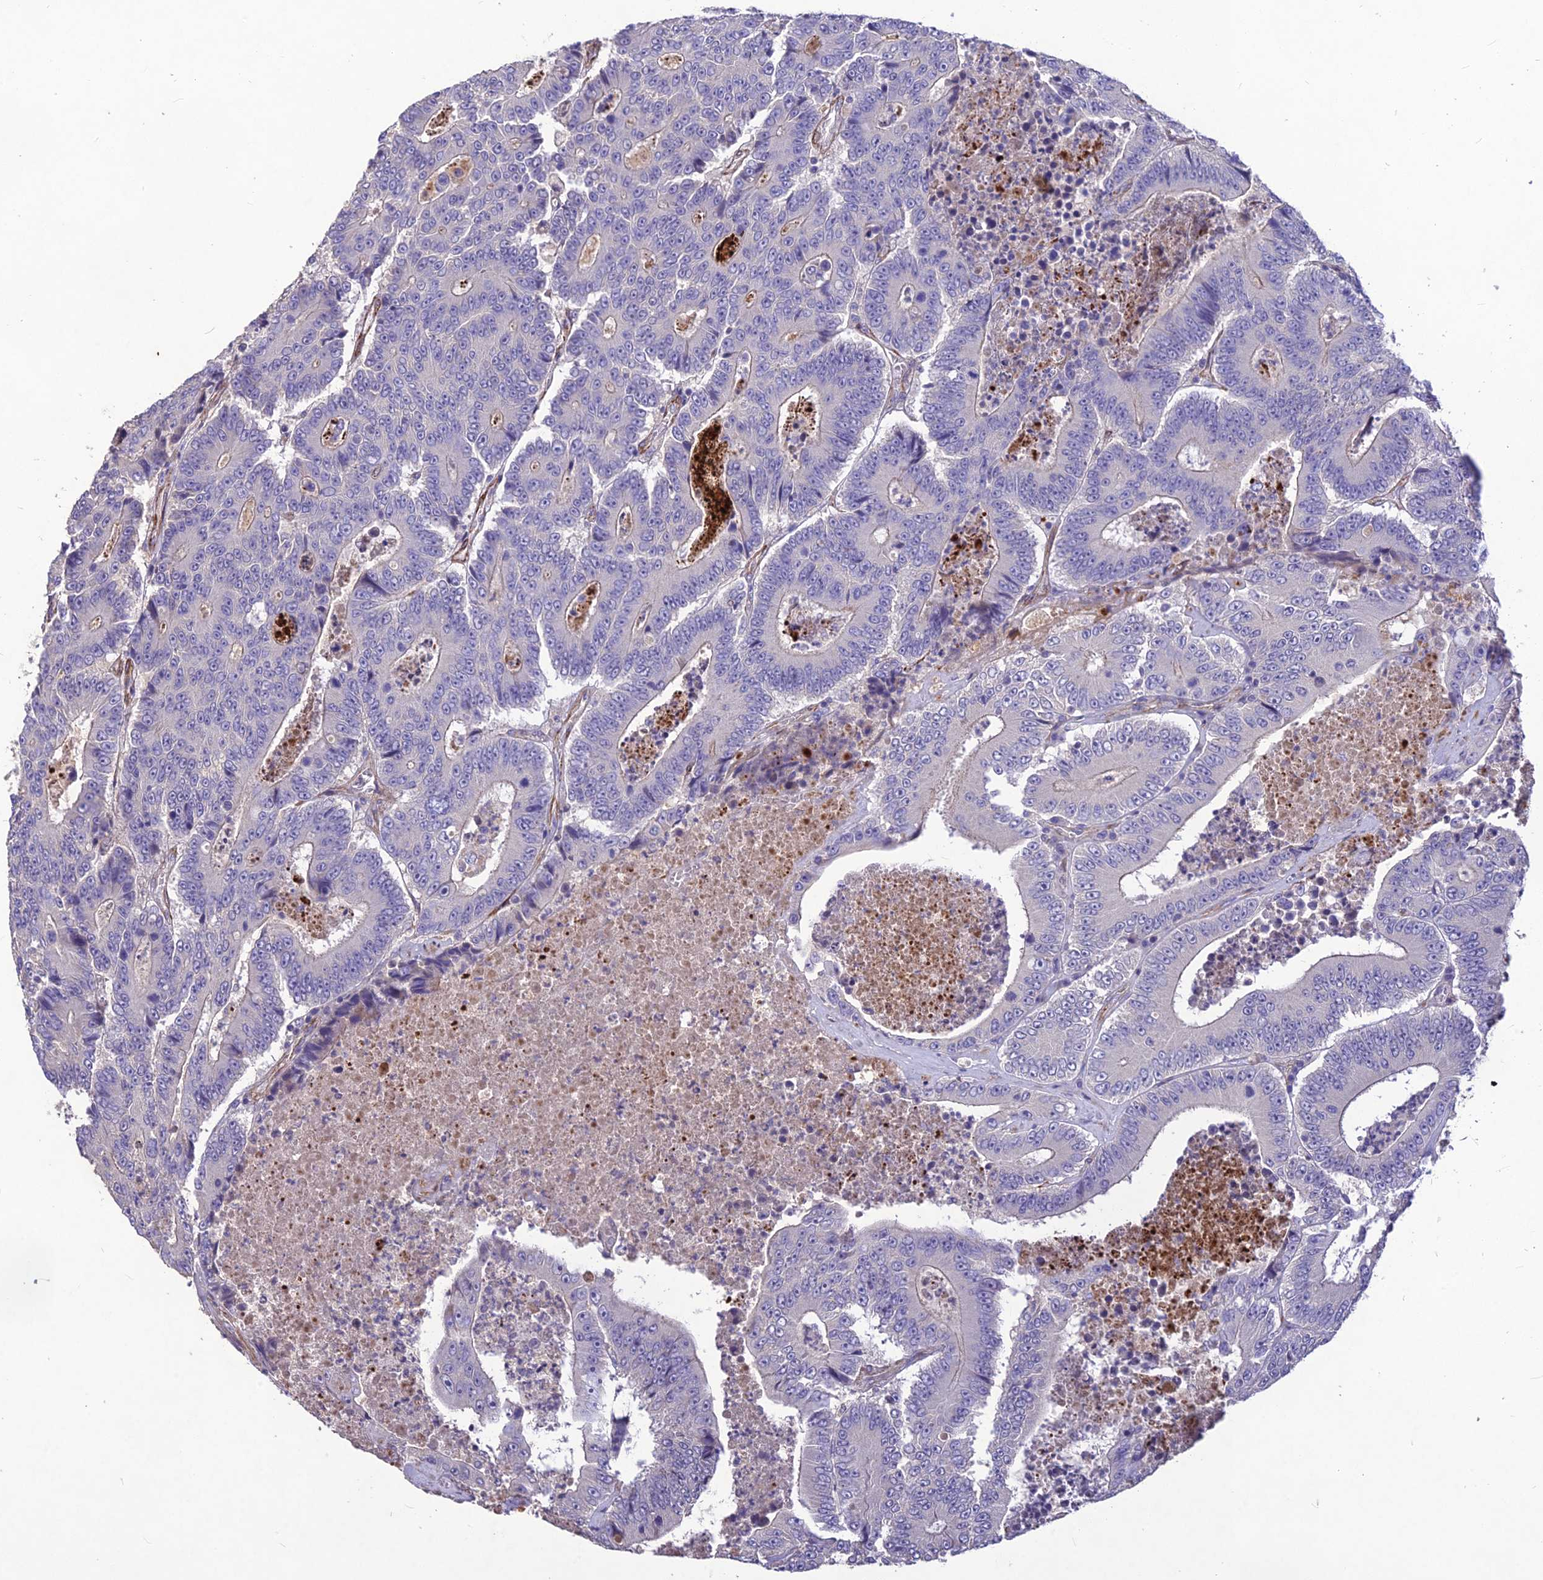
{"staining": {"intensity": "negative", "quantity": "none", "location": "none"}, "tissue": "colorectal cancer", "cell_type": "Tumor cells", "image_type": "cancer", "snomed": [{"axis": "morphology", "description": "Adenocarcinoma, NOS"}, {"axis": "topography", "description": "Colon"}], "caption": "Adenocarcinoma (colorectal) stained for a protein using IHC shows no positivity tumor cells.", "gene": "CLUH", "patient": {"sex": "male", "age": 83}}